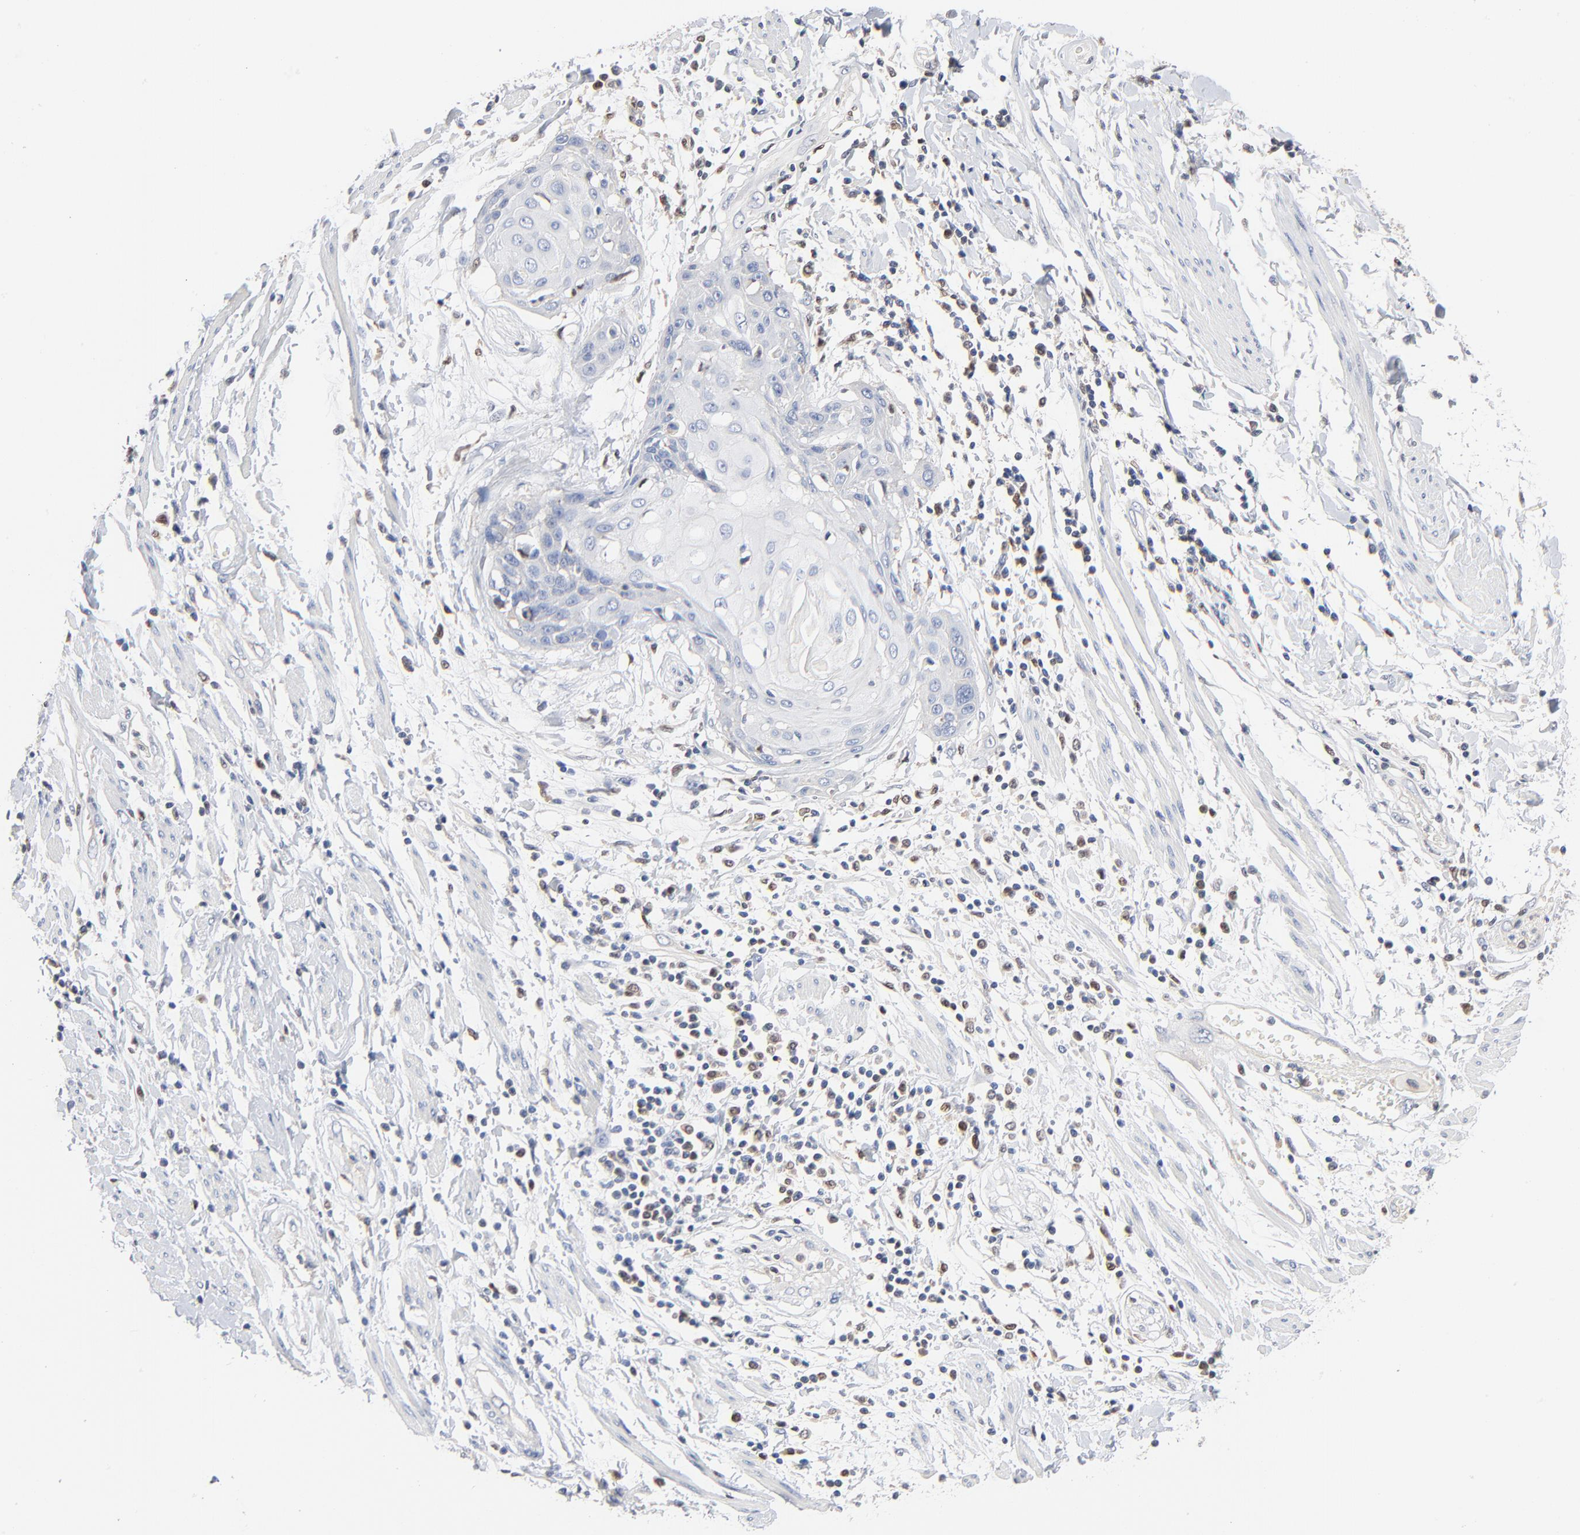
{"staining": {"intensity": "negative", "quantity": "none", "location": "none"}, "tissue": "cervical cancer", "cell_type": "Tumor cells", "image_type": "cancer", "snomed": [{"axis": "morphology", "description": "Squamous cell carcinoma, NOS"}, {"axis": "topography", "description": "Cervix"}], "caption": "Tumor cells show no significant protein positivity in cervical cancer (squamous cell carcinoma). The staining was performed using DAB to visualize the protein expression in brown, while the nuclei were stained in blue with hematoxylin (Magnification: 20x).", "gene": "ARHGEF6", "patient": {"sex": "female", "age": 57}}